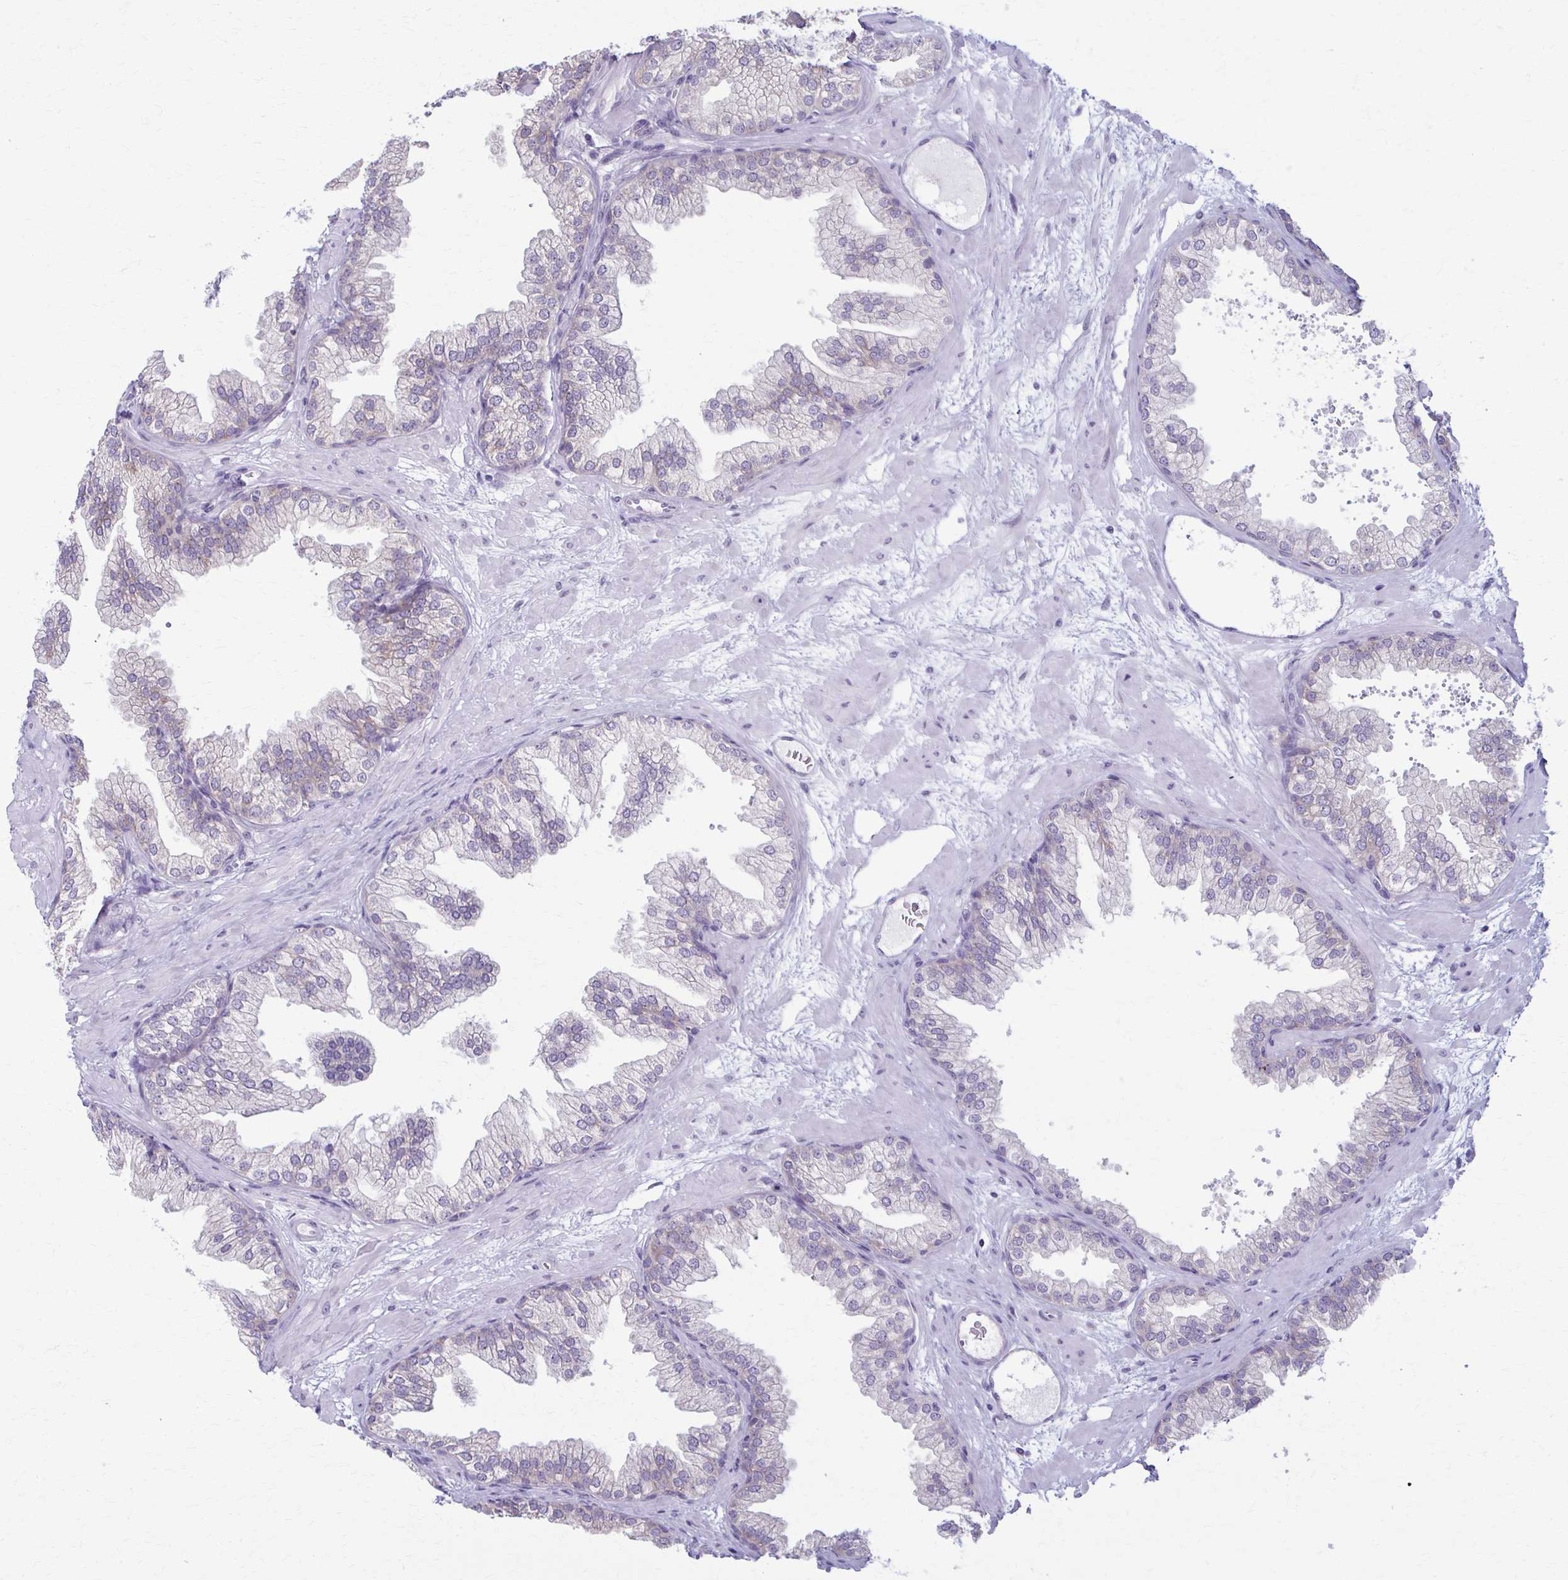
{"staining": {"intensity": "negative", "quantity": "none", "location": "none"}, "tissue": "prostate", "cell_type": "Glandular cells", "image_type": "normal", "snomed": [{"axis": "morphology", "description": "Normal tissue, NOS"}, {"axis": "topography", "description": "Prostate"}], "caption": "DAB immunohistochemical staining of benign human prostate exhibits no significant expression in glandular cells.", "gene": "PRKRA", "patient": {"sex": "male", "age": 37}}